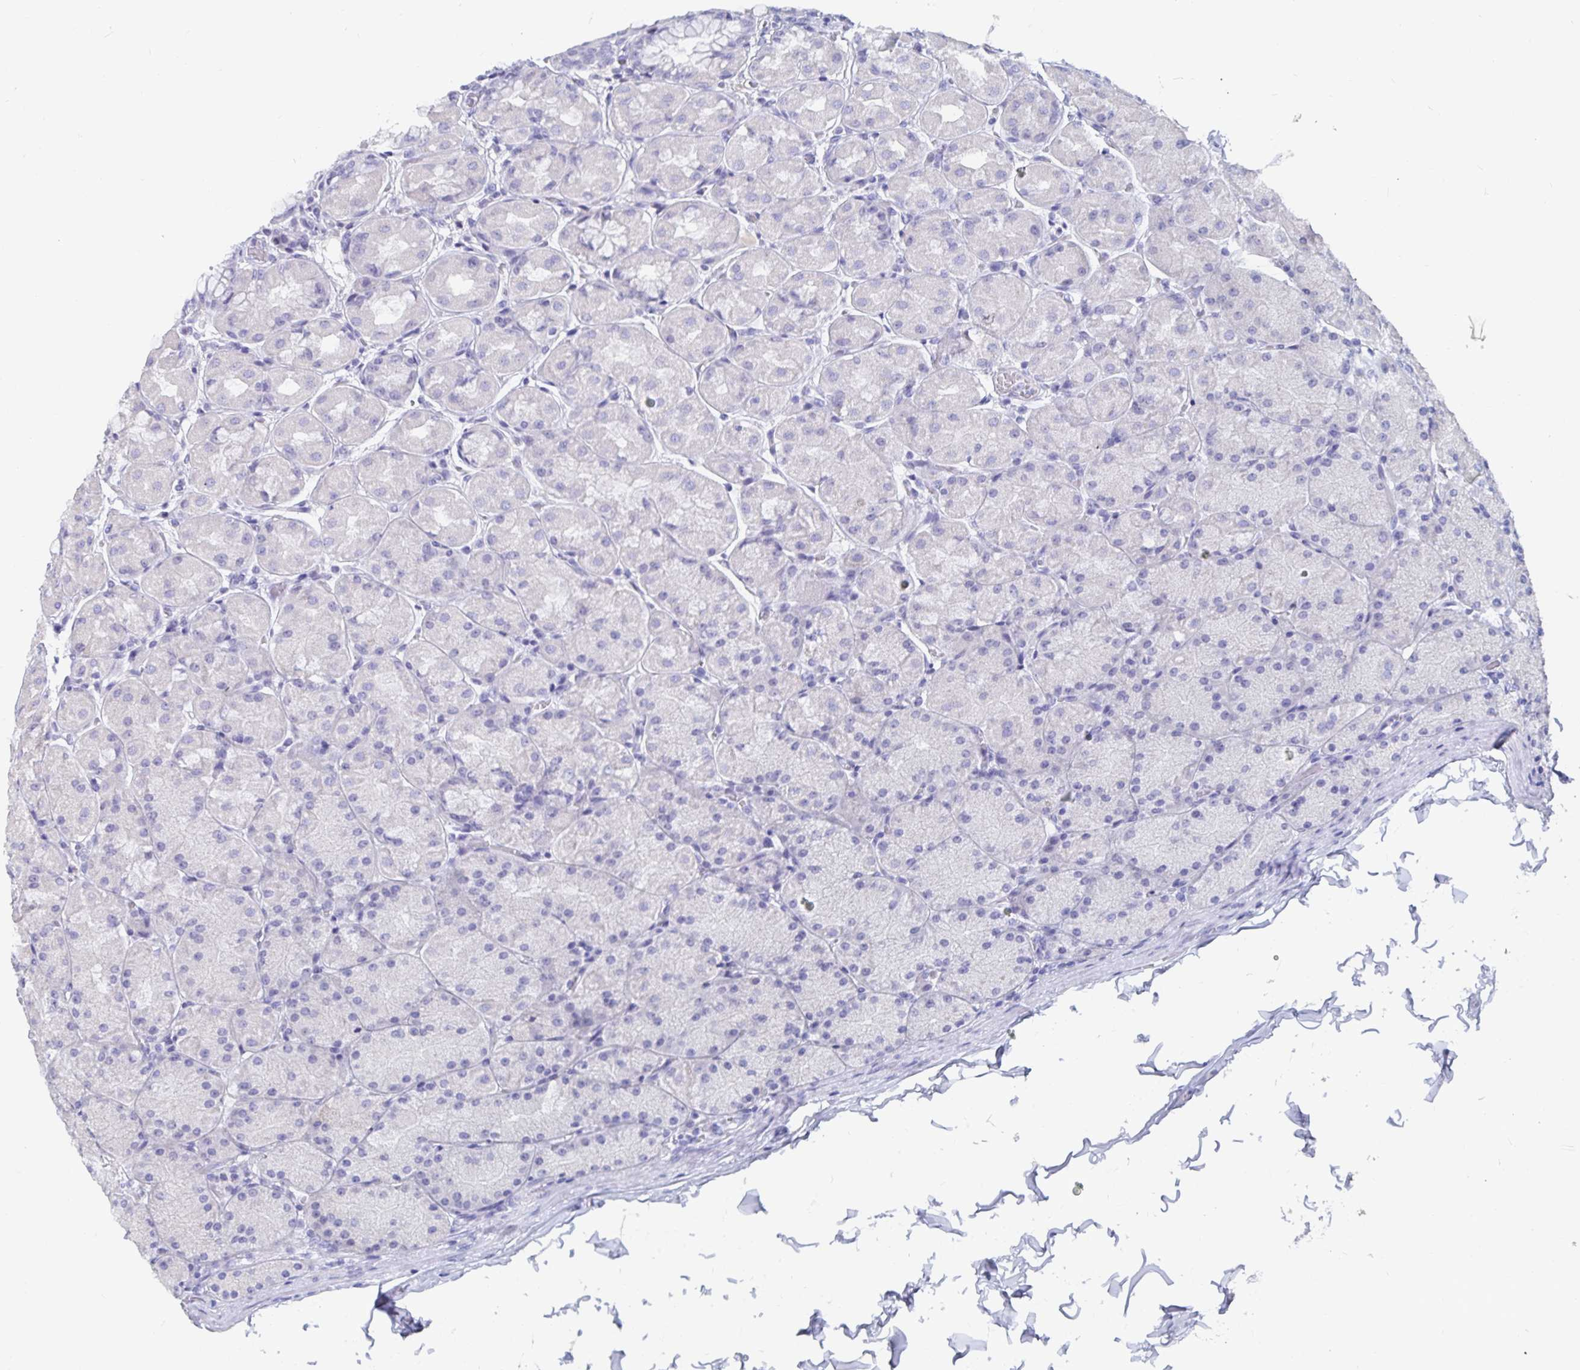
{"staining": {"intensity": "negative", "quantity": "none", "location": "none"}, "tissue": "stomach", "cell_type": "Glandular cells", "image_type": "normal", "snomed": [{"axis": "morphology", "description": "Normal tissue, NOS"}, {"axis": "topography", "description": "Stomach, upper"}], "caption": "High magnification brightfield microscopy of benign stomach stained with DAB (brown) and counterstained with hematoxylin (blue): glandular cells show no significant positivity.", "gene": "CFAP69", "patient": {"sex": "female", "age": 56}}